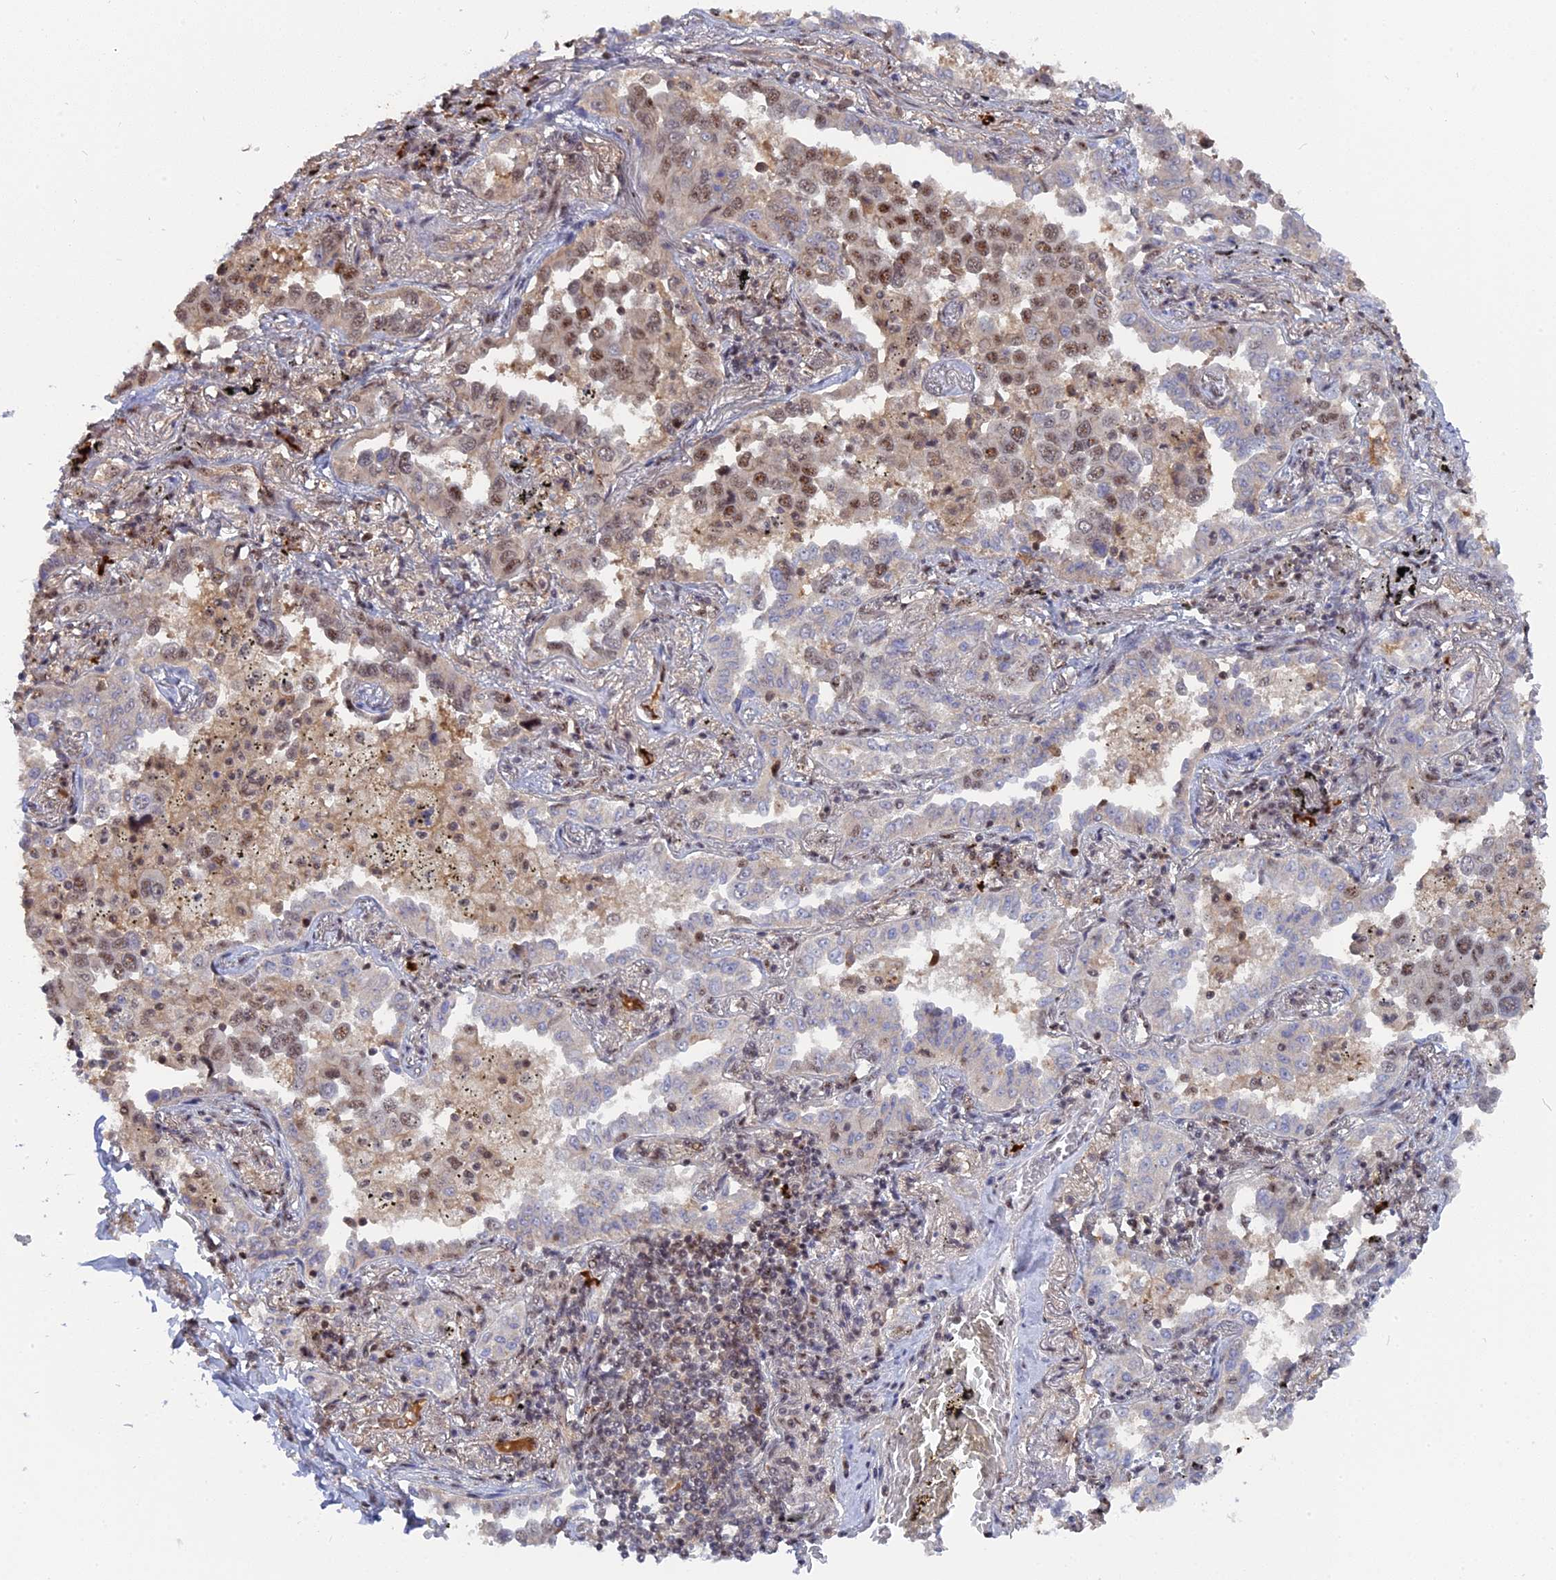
{"staining": {"intensity": "moderate", "quantity": "<25%", "location": "nuclear"}, "tissue": "lung cancer", "cell_type": "Tumor cells", "image_type": "cancer", "snomed": [{"axis": "morphology", "description": "Adenocarcinoma, NOS"}, {"axis": "topography", "description": "Lung"}], "caption": "A photomicrograph showing moderate nuclear expression in about <25% of tumor cells in adenocarcinoma (lung), as visualized by brown immunohistochemical staining.", "gene": "TAB1", "patient": {"sex": "male", "age": 67}}